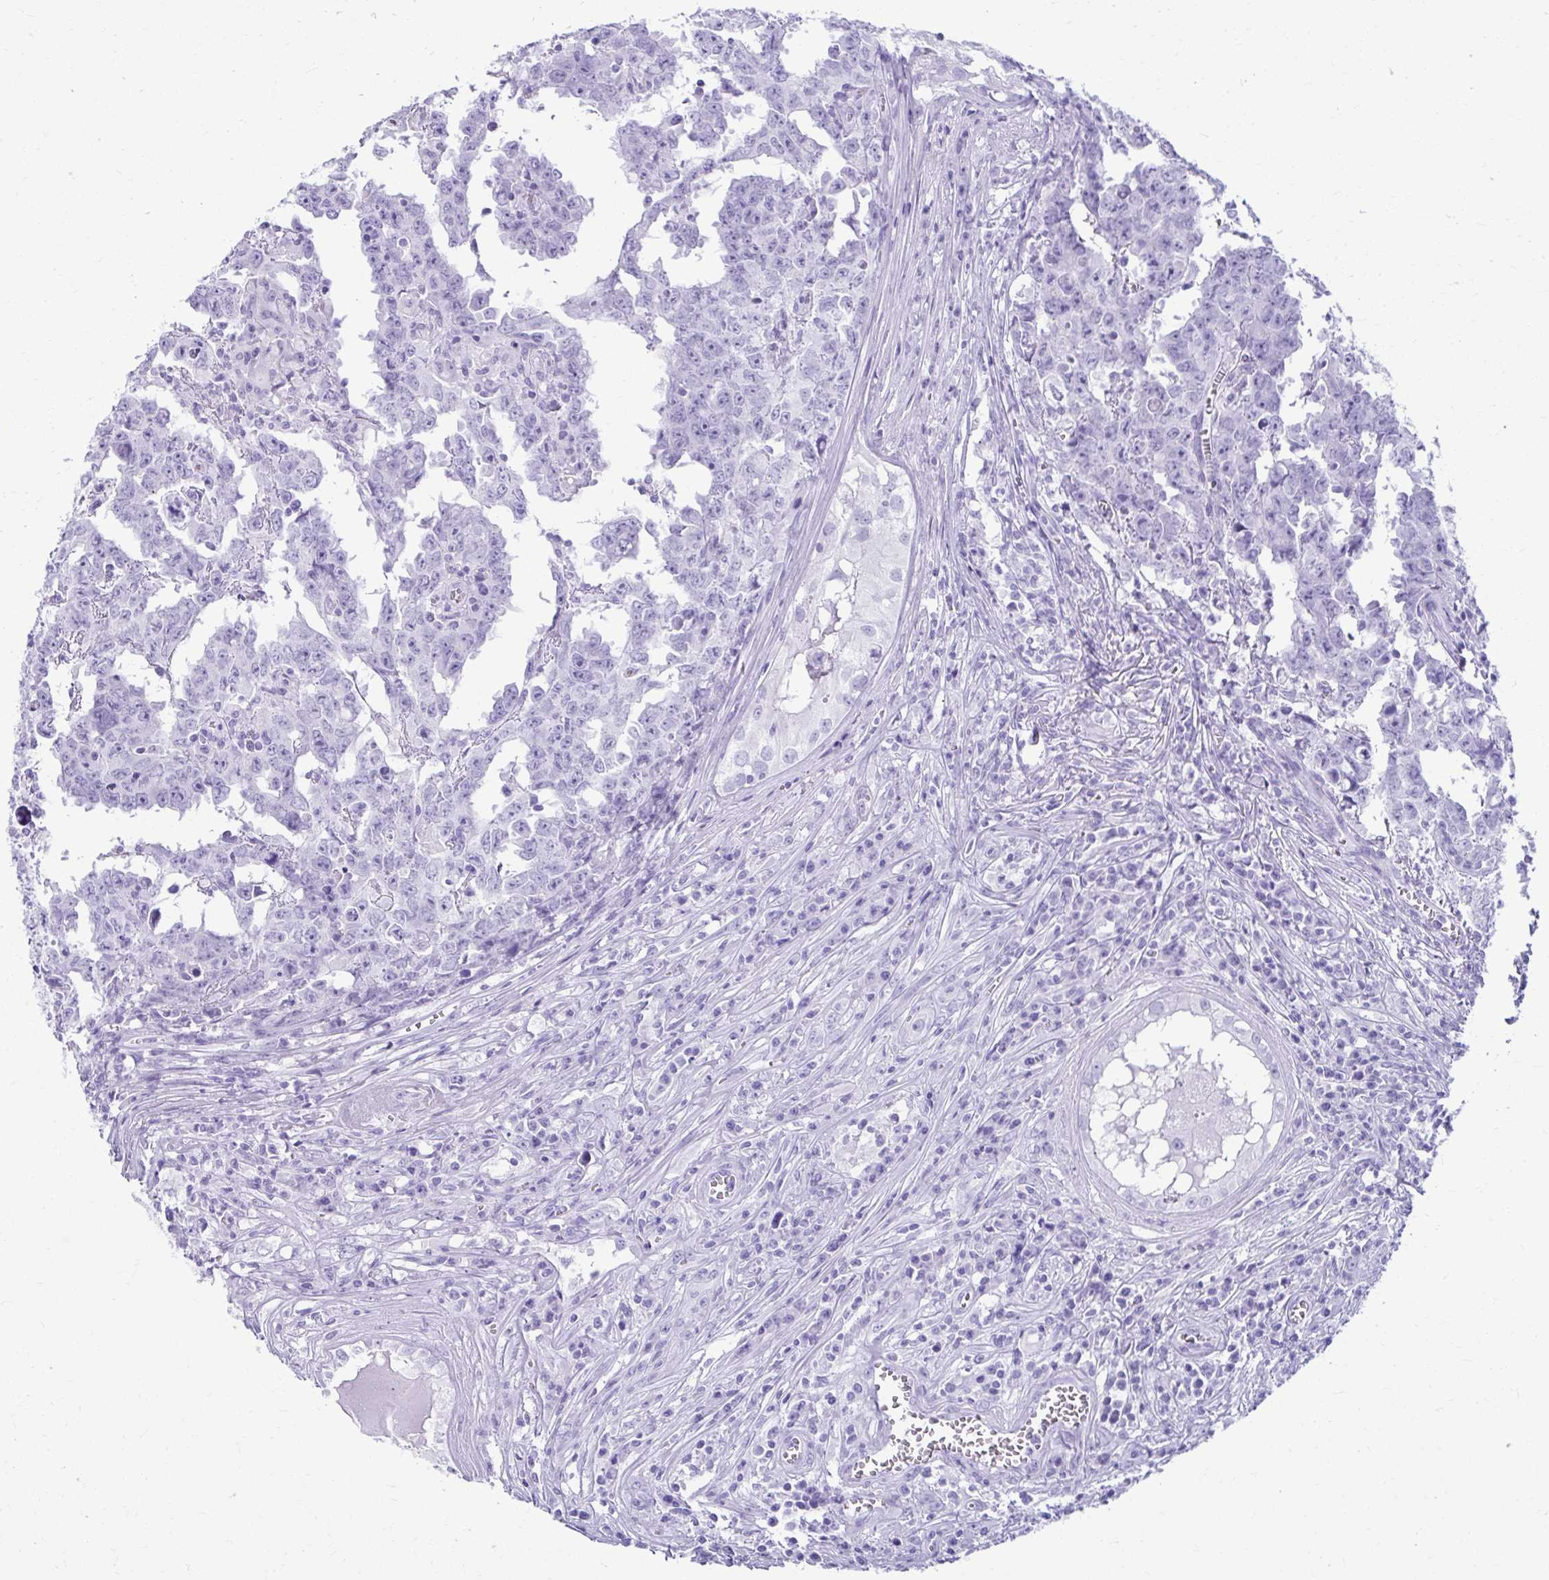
{"staining": {"intensity": "negative", "quantity": "none", "location": "none"}, "tissue": "testis cancer", "cell_type": "Tumor cells", "image_type": "cancer", "snomed": [{"axis": "morphology", "description": "Carcinoma, Embryonal, NOS"}, {"axis": "topography", "description": "Testis"}], "caption": "Protein analysis of embryonal carcinoma (testis) displays no significant staining in tumor cells.", "gene": "ATP4B", "patient": {"sex": "male", "age": 22}}